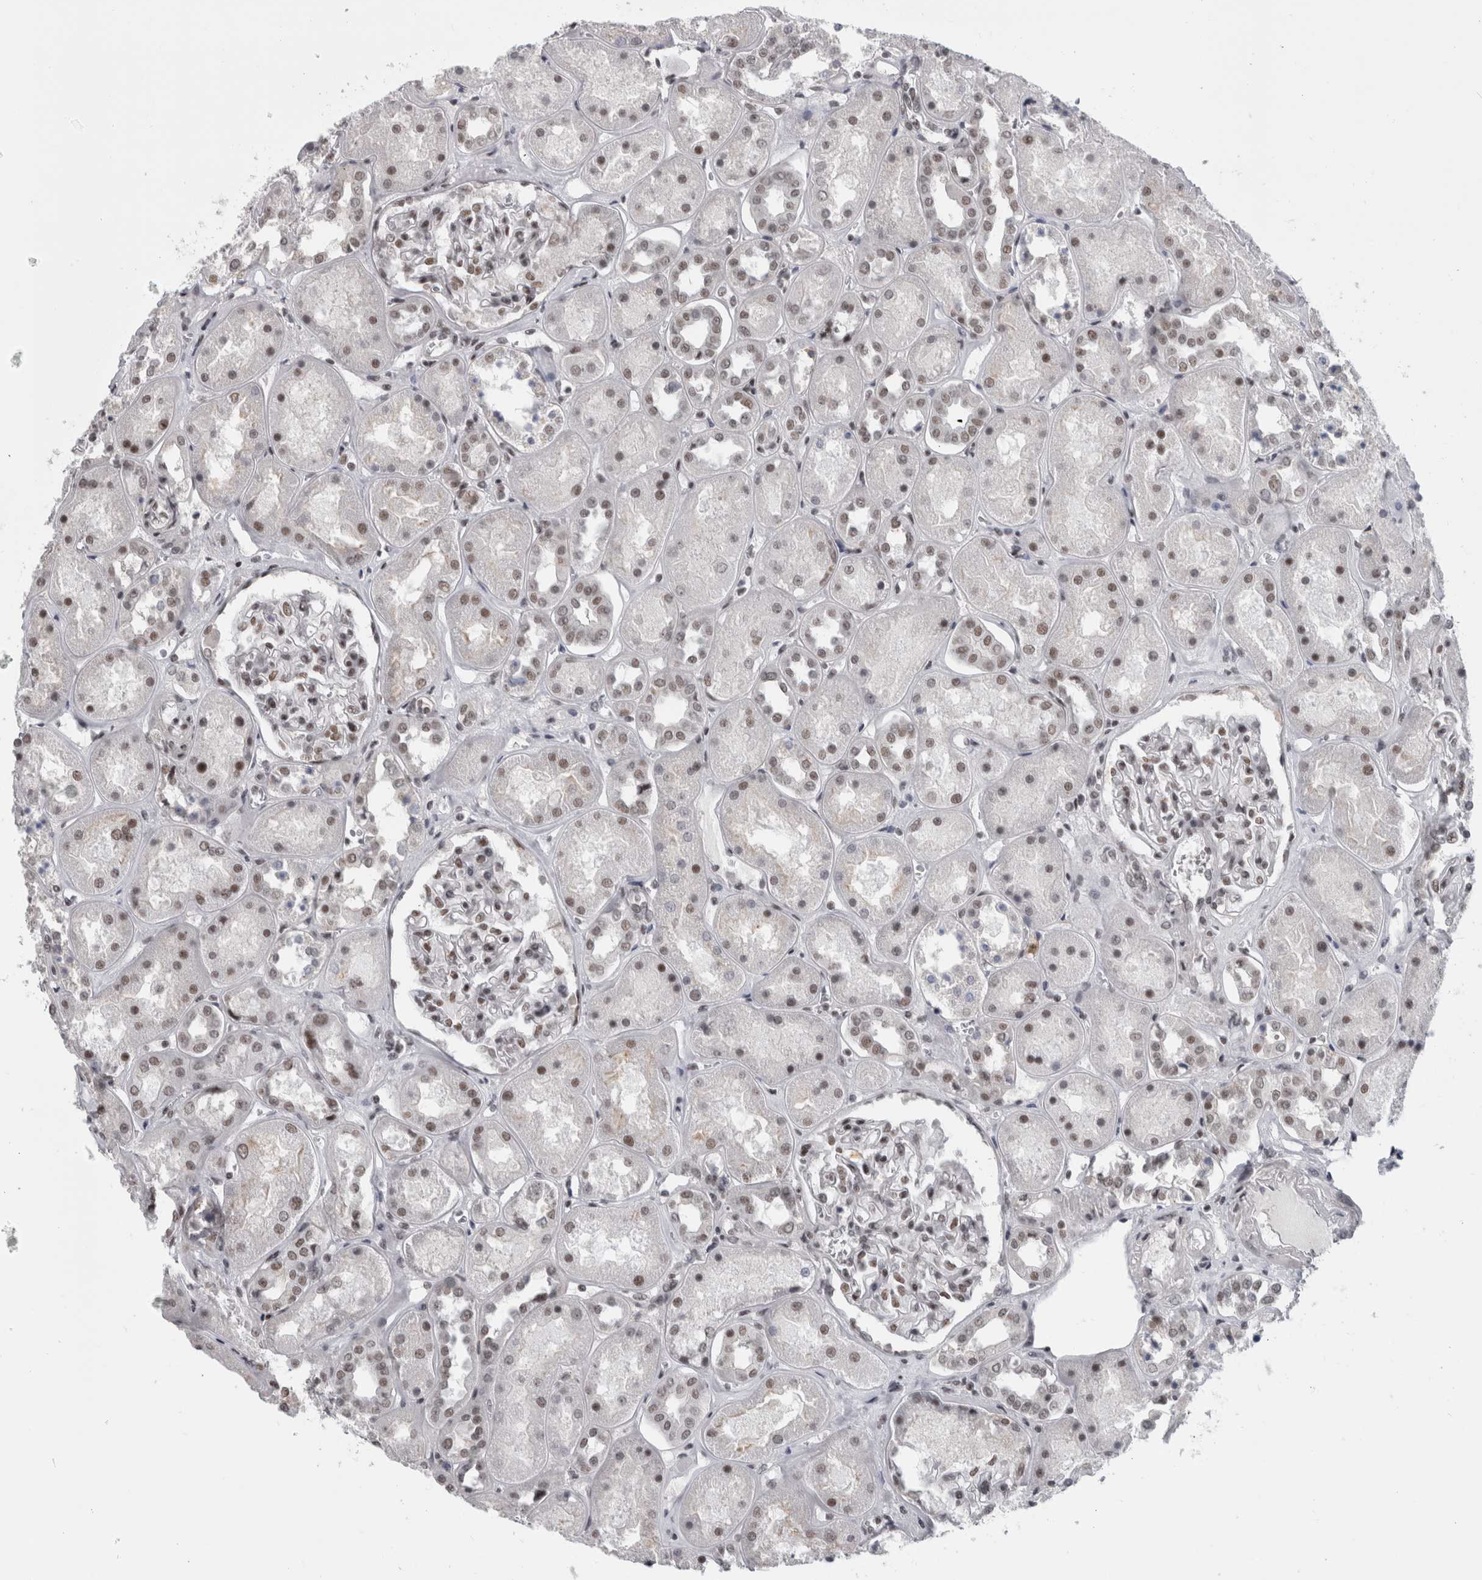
{"staining": {"intensity": "weak", "quantity": "25%-75%", "location": "nuclear"}, "tissue": "kidney", "cell_type": "Cells in glomeruli", "image_type": "normal", "snomed": [{"axis": "morphology", "description": "Normal tissue, NOS"}, {"axis": "topography", "description": "Kidney"}], "caption": "Immunohistochemistry of benign kidney displays low levels of weak nuclear positivity in about 25%-75% of cells in glomeruli.", "gene": "ARID4B", "patient": {"sex": "male", "age": 70}}